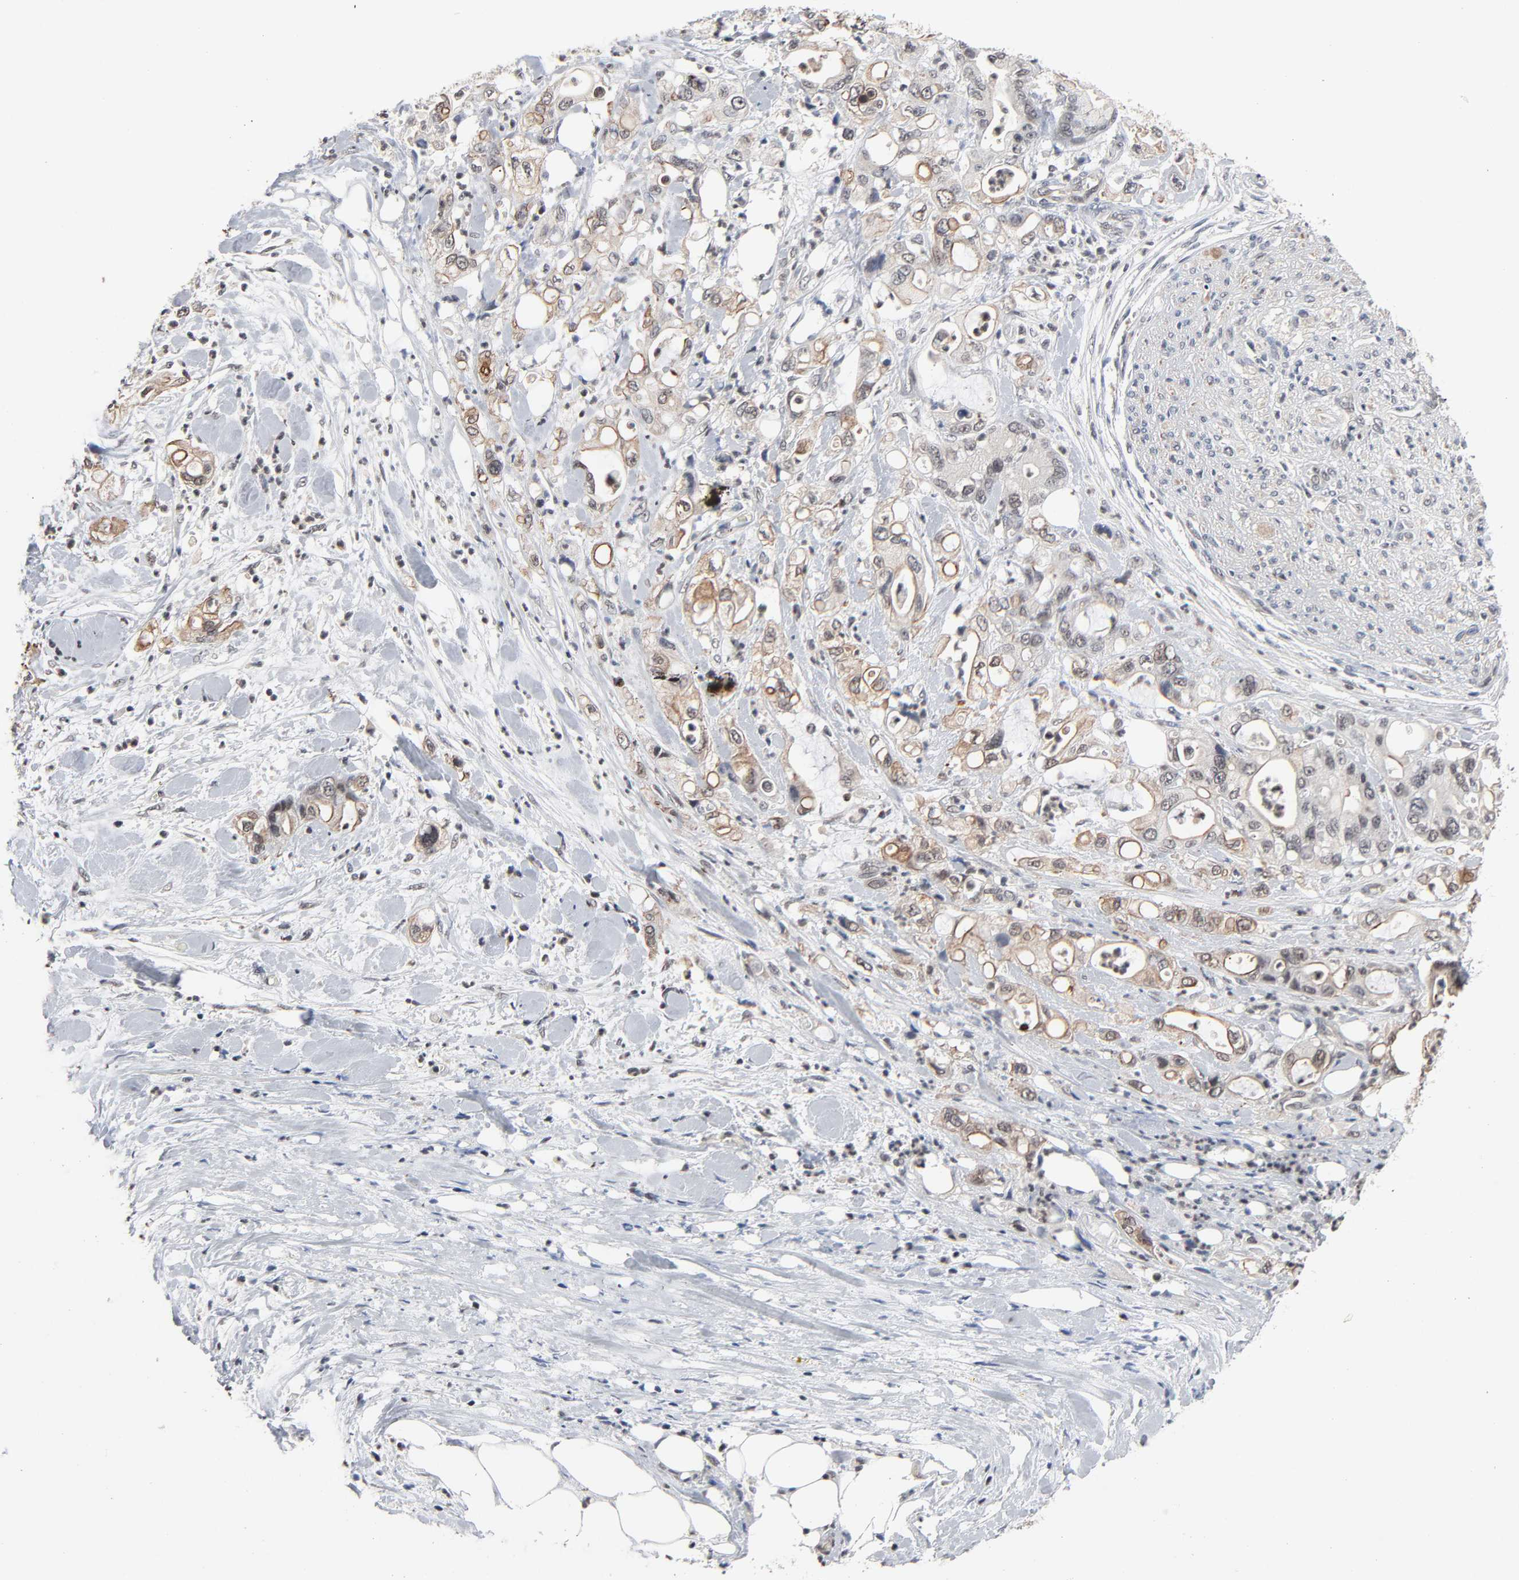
{"staining": {"intensity": "moderate", "quantity": "25%-75%", "location": "cytoplasmic/membranous"}, "tissue": "pancreatic cancer", "cell_type": "Tumor cells", "image_type": "cancer", "snomed": [{"axis": "morphology", "description": "Adenocarcinoma, NOS"}, {"axis": "topography", "description": "Pancreas"}], "caption": "Protein expression analysis of human pancreatic adenocarcinoma reveals moderate cytoplasmic/membranous positivity in about 25%-75% of tumor cells.", "gene": "ZNF419", "patient": {"sex": "male", "age": 70}}